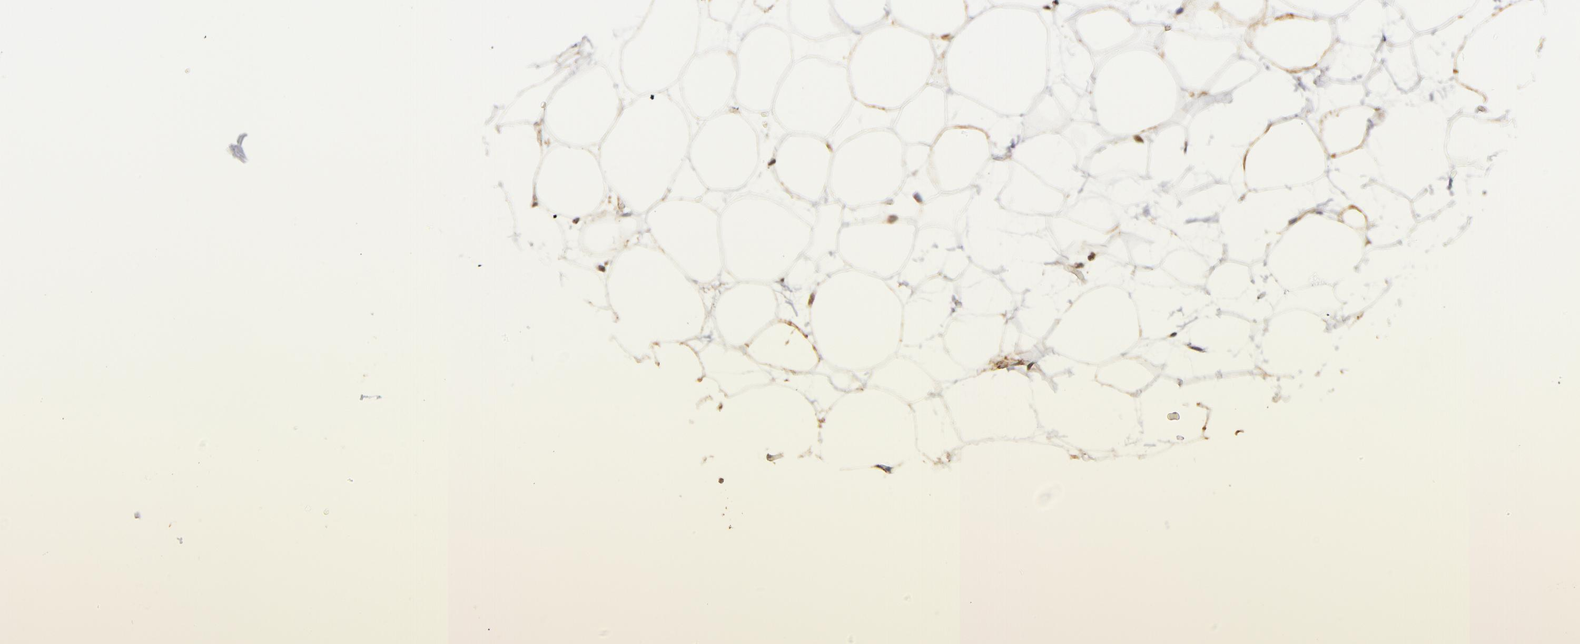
{"staining": {"intensity": "strong", "quantity": ">75%", "location": "cytoplasmic/membranous,nuclear"}, "tissue": "adipose tissue", "cell_type": "Adipocytes", "image_type": "normal", "snomed": [{"axis": "morphology", "description": "Normal tissue, NOS"}, {"axis": "topography", "description": "Breast"}], "caption": "Protein staining by IHC shows strong cytoplasmic/membranous,nuclear positivity in approximately >75% of adipocytes in normal adipose tissue.", "gene": "RGS6", "patient": {"sex": "female", "age": 22}}